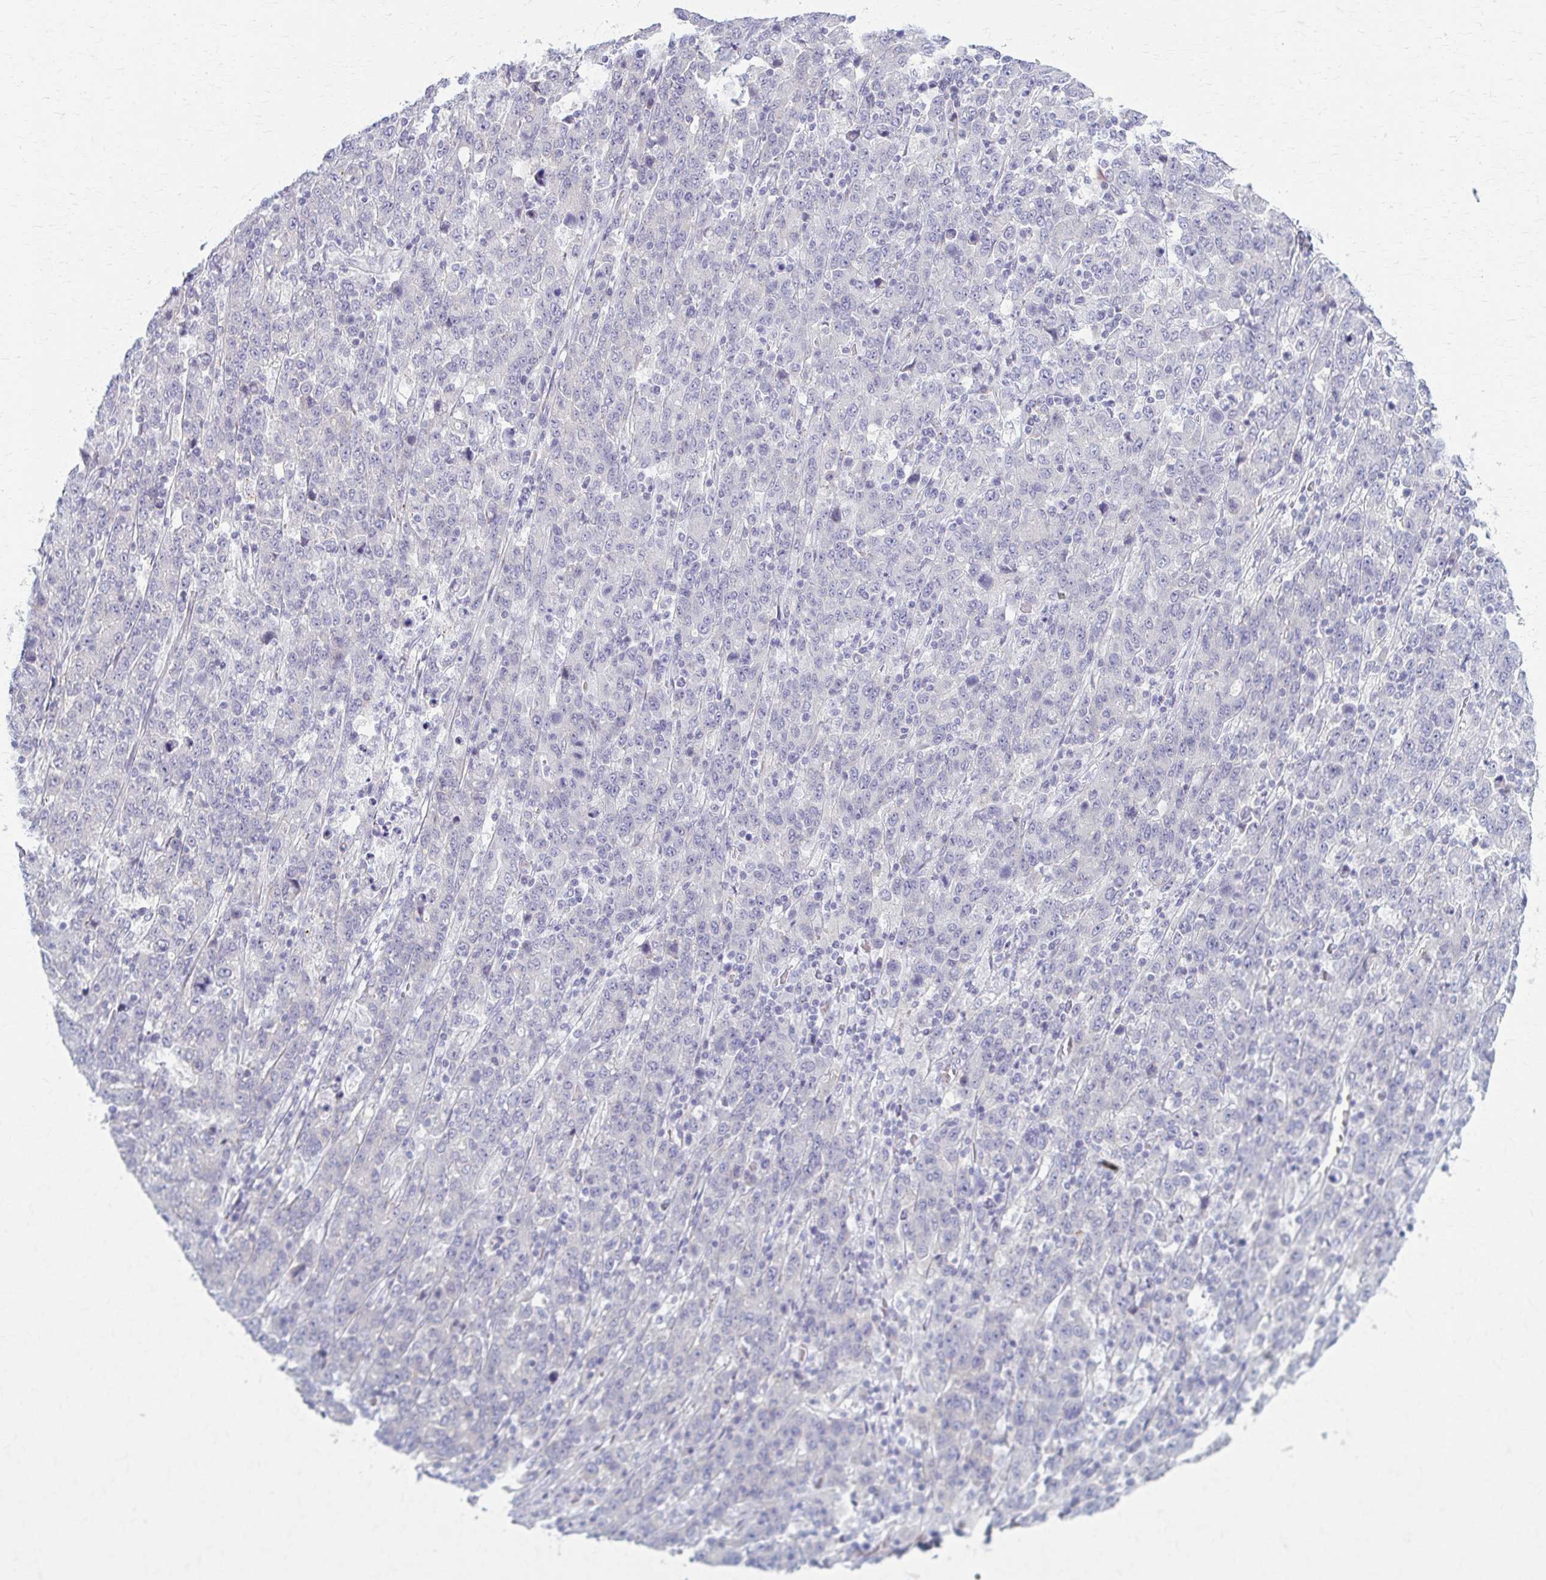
{"staining": {"intensity": "negative", "quantity": "none", "location": "none"}, "tissue": "stomach cancer", "cell_type": "Tumor cells", "image_type": "cancer", "snomed": [{"axis": "morphology", "description": "Adenocarcinoma, NOS"}, {"axis": "topography", "description": "Stomach, upper"}], "caption": "The image reveals no staining of tumor cells in stomach cancer (adenocarcinoma).", "gene": "PRKRA", "patient": {"sex": "male", "age": 69}}